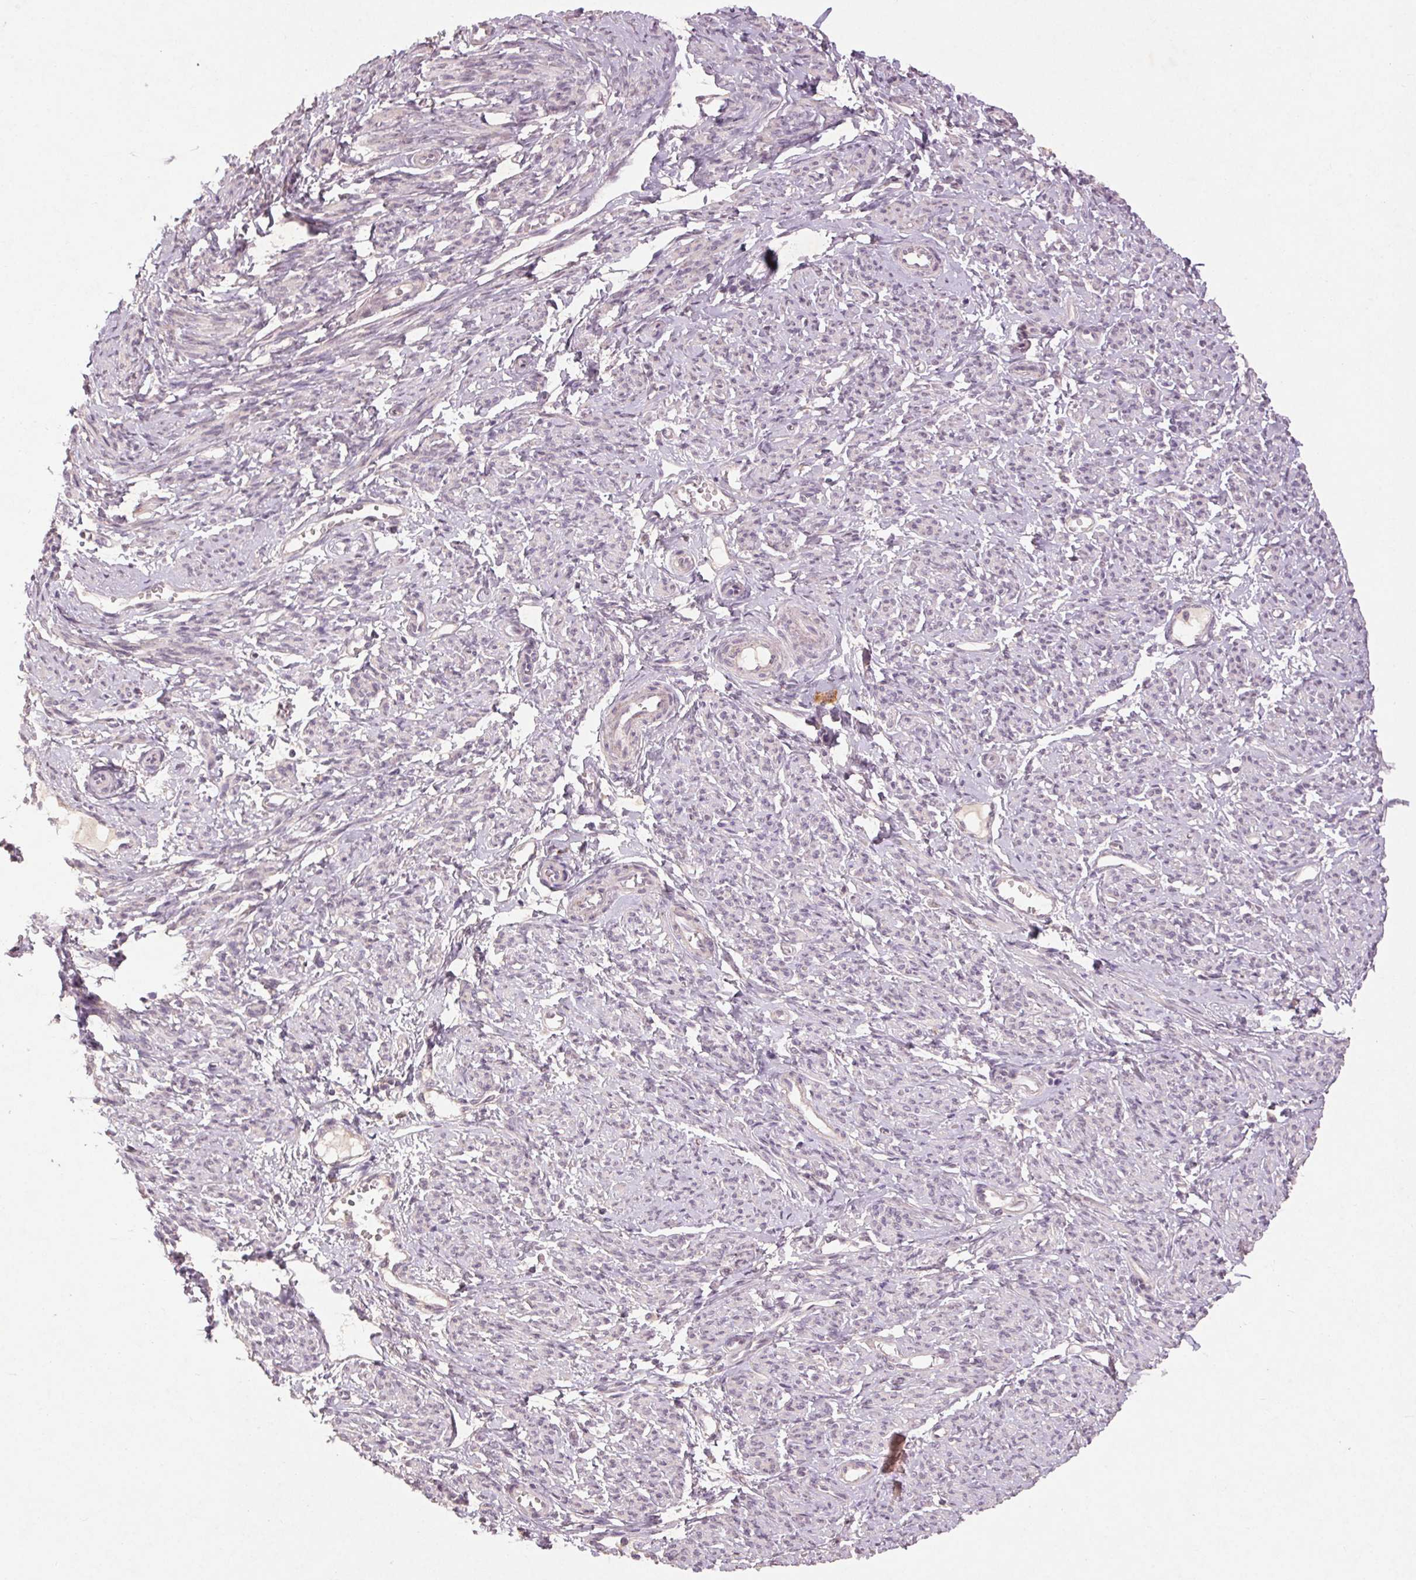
{"staining": {"intensity": "negative", "quantity": "none", "location": "none"}, "tissue": "smooth muscle", "cell_type": "Smooth muscle cells", "image_type": "normal", "snomed": [{"axis": "morphology", "description": "Normal tissue, NOS"}, {"axis": "topography", "description": "Smooth muscle"}], "caption": "Human smooth muscle stained for a protein using IHC reveals no expression in smooth muscle cells.", "gene": "ENSG00000255641", "patient": {"sex": "female", "age": 65}}